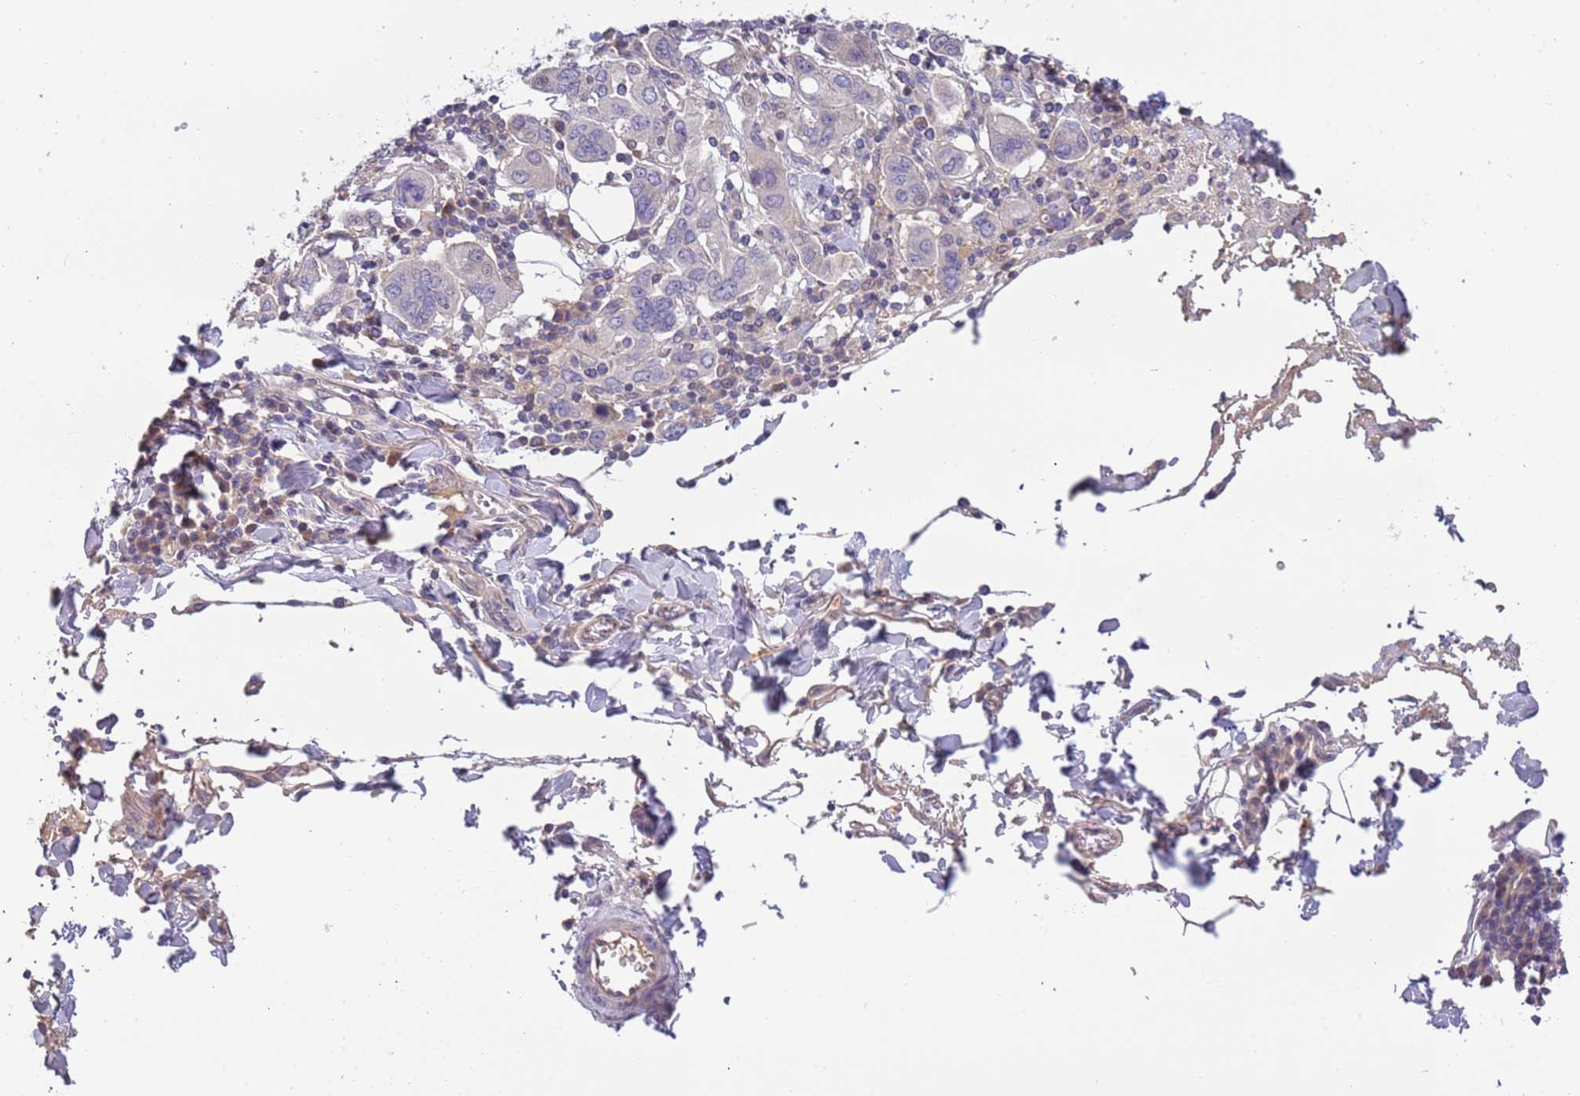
{"staining": {"intensity": "negative", "quantity": "none", "location": "none"}, "tissue": "stomach cancer", "cell_type": "Tumor cells", "image_type": "cancer", "snomed": [{"axis": "morphology", "description": "Adenocarcinoma, NOS"}, {"axis": "topography", "description": "Stomach, upper"}, {"axis": "topography", "description": "Stomach"}], "caption": "Tumor cells are negative for brown protein staining in adenocarcinoma (stomach). (DAB IHC visualized using brightfield microscopy, high magnification).", "gene": "CABYR", "patient": {"sex": "male", "age": 62}}